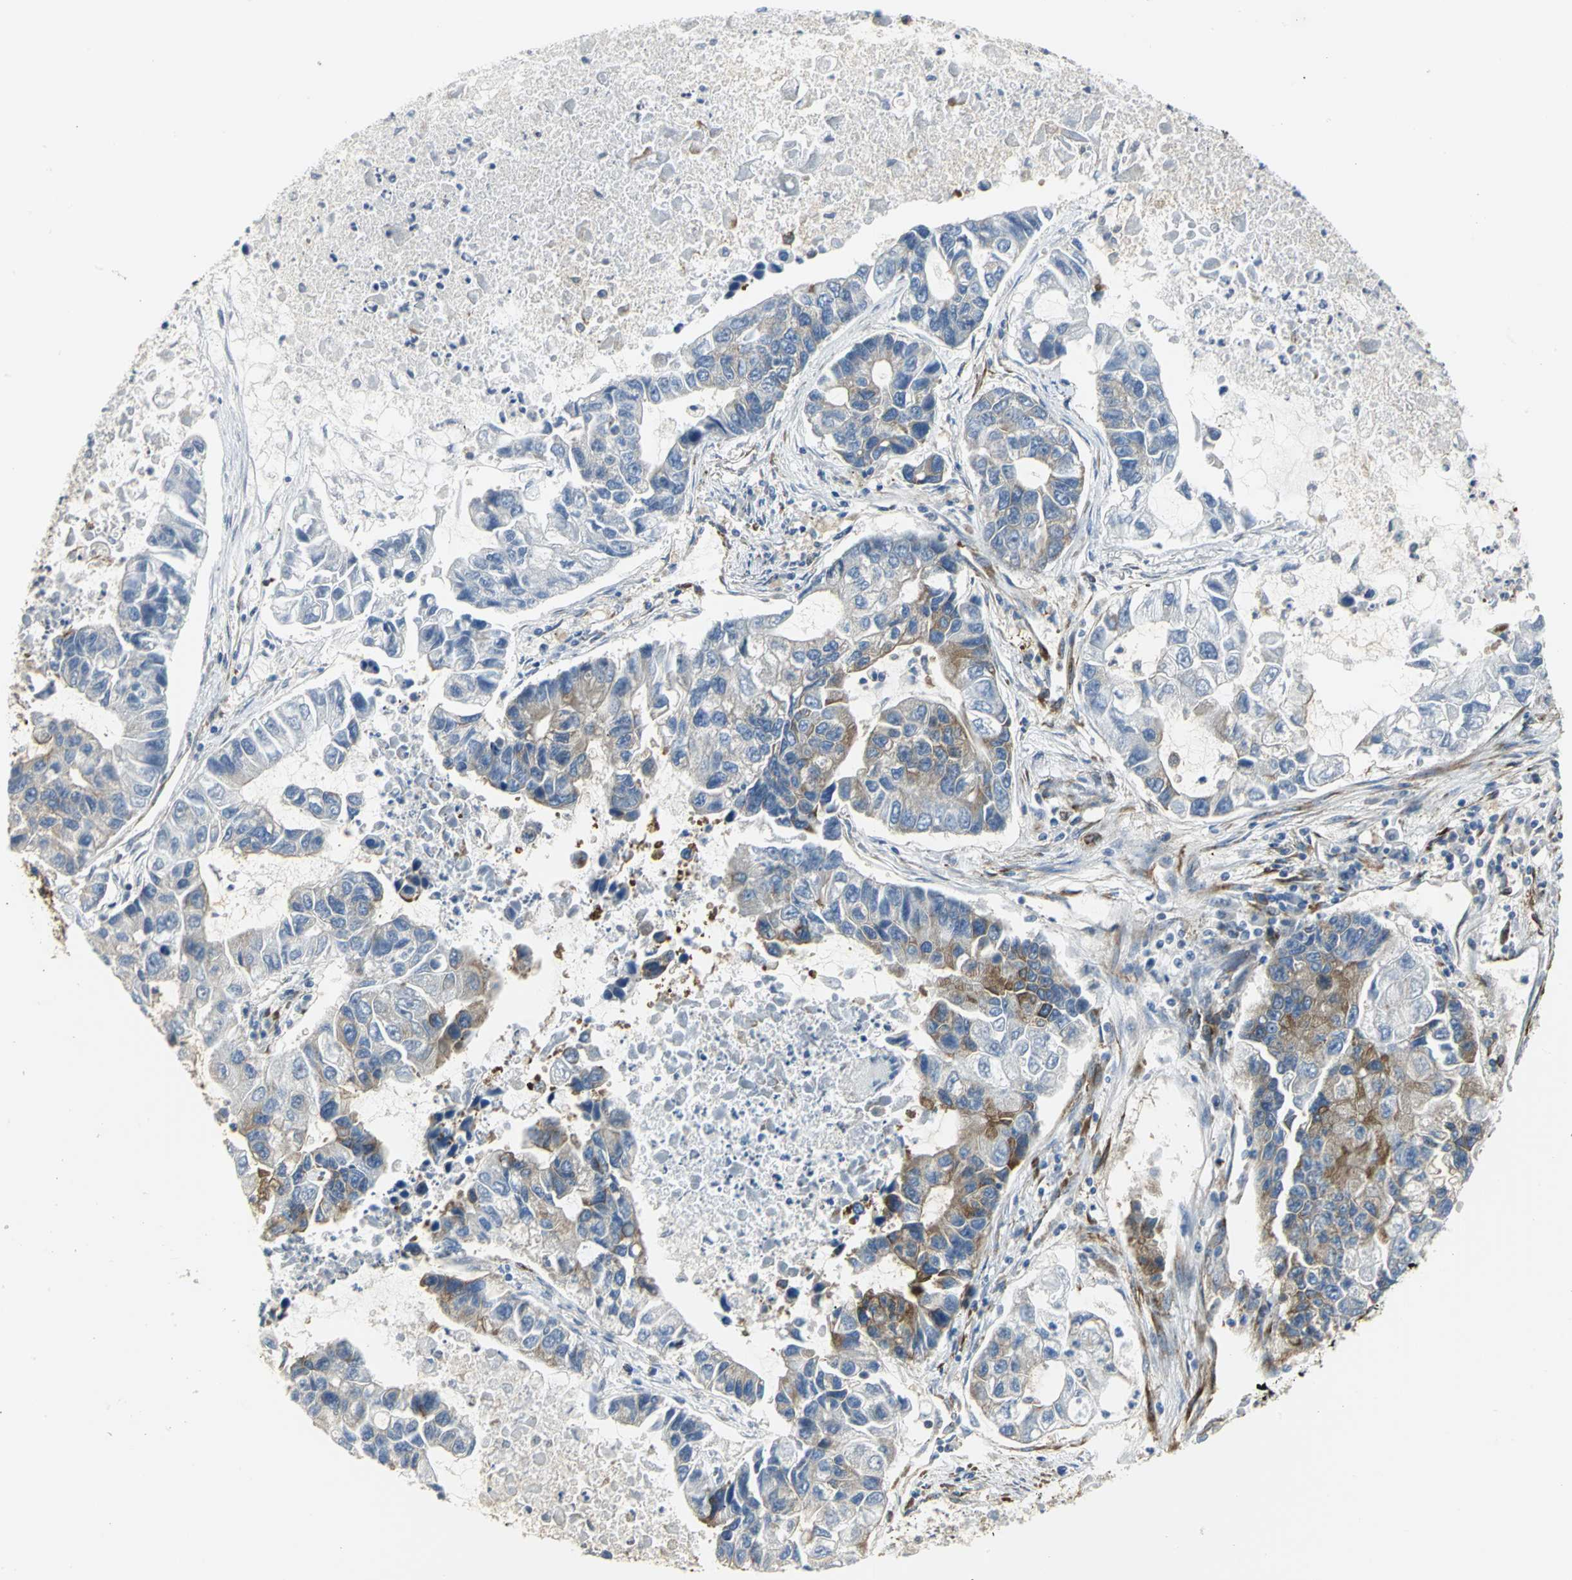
{"staining": {"intensity": "moderate", "quantity": "25%-75%", "location": "cytoplasmic/membranous"}, "tissue": "lung cancer", "cell_type": "Tumor cells", "image_type": "cancer", "snomed": [{"axis": "morphology", "description": "Adenocarcinoma, NOS"}, {"axis": "topography", "description": "Lung"}], "caption": "Brown immunohistochemical staining in human lung cancer displays moderate cytoplasmic/membranous positivity in approximately 25%-75% of tumor cells. (Stains: DAB in brown, nuclei in blue, Microscopy: brightfield microscopy at high magnification).", "gene": "YBX1", "patient": {"sex": "female", "age": 51}}